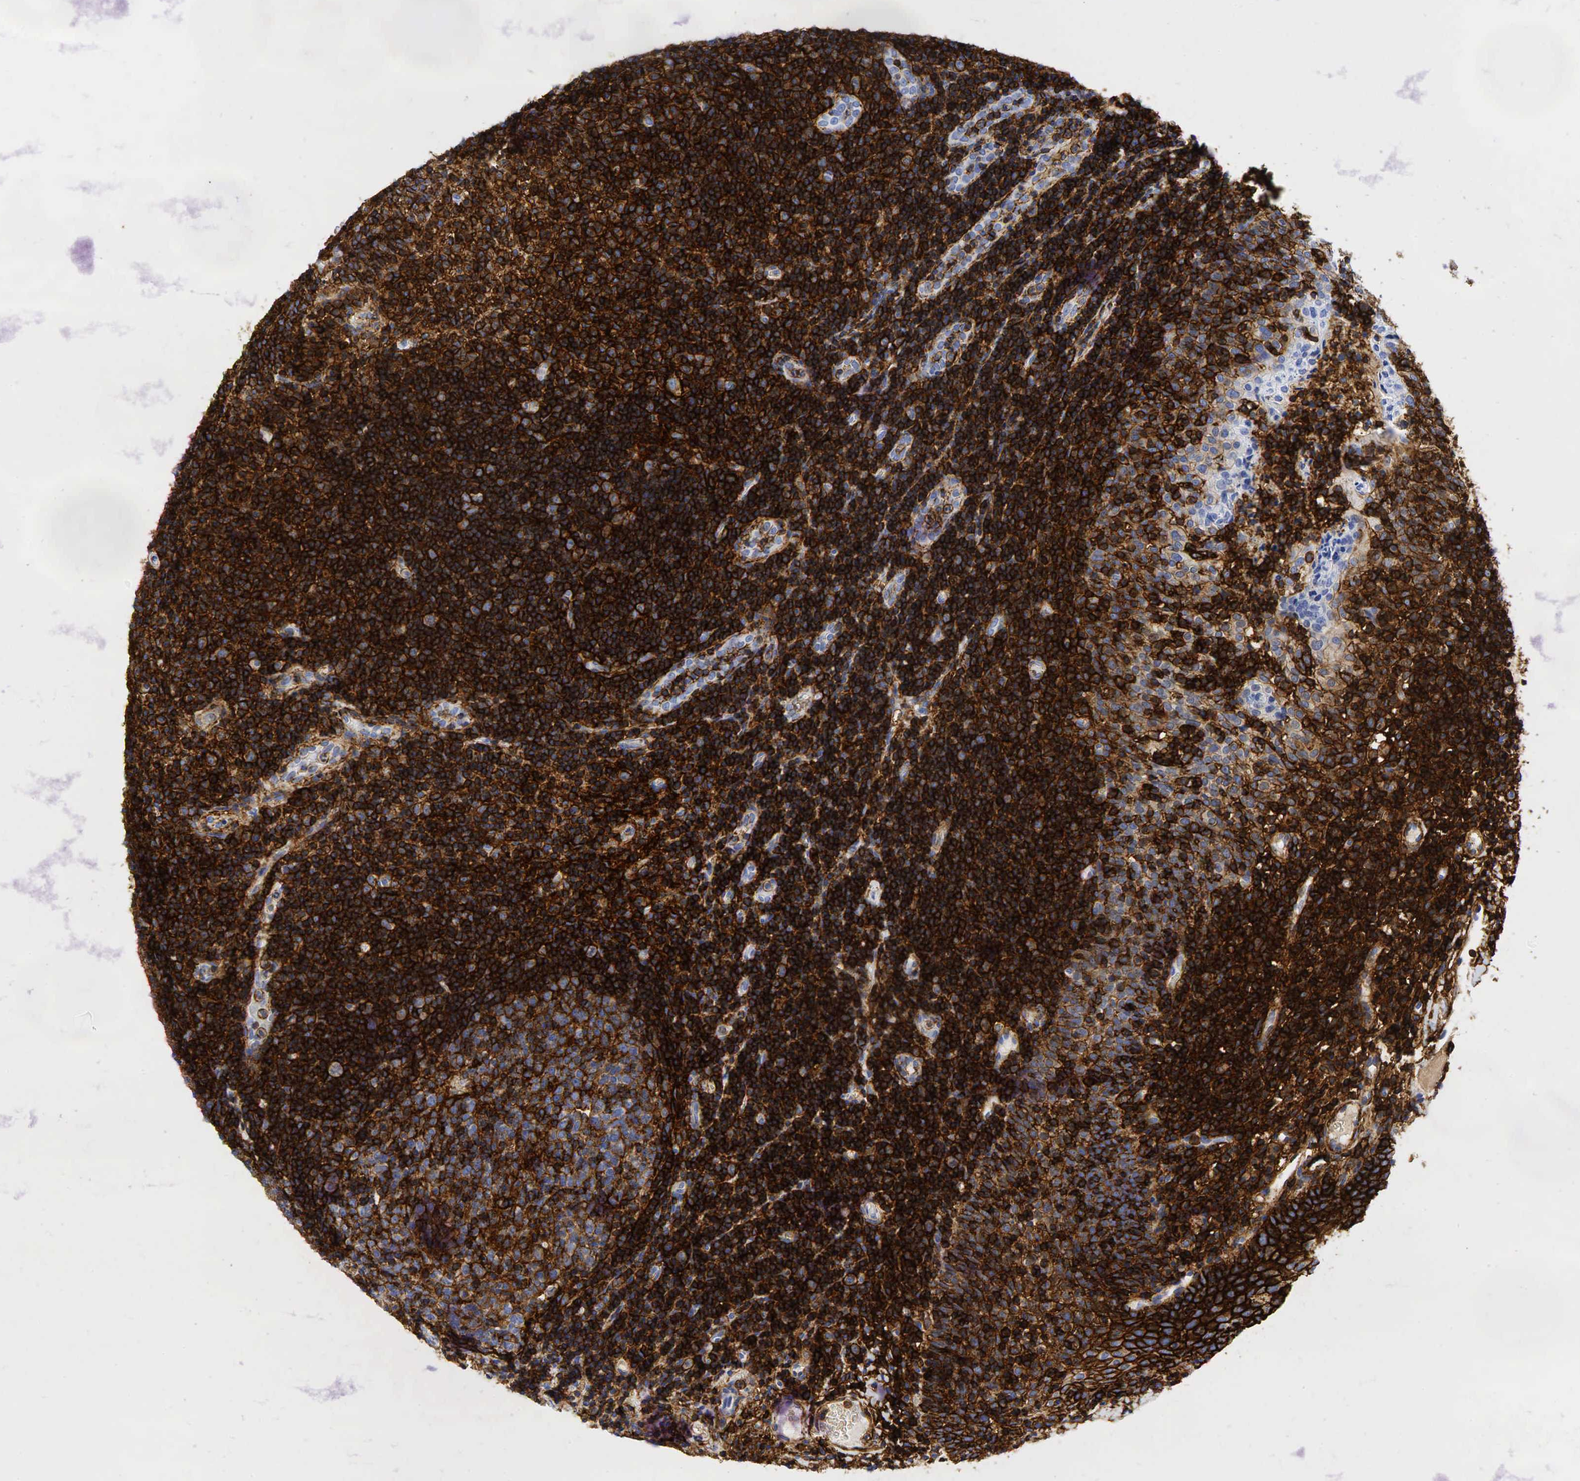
{"staining": {"intensity": "moderate", "quantity": "25%-75%", "location": "cytoplasmic/membranous"}, "tissue": "tonsil", "cell_type": "Germinal center cells", "image_type": "normal", "snomed": [{"axis": "morphology", "description": "Normal tissue, NOS"}, {"axis": "topography", "description": "Tonsil"}], "caption": "IHC staining of unremarkable tonsil, which shows medium levels of moderate cytoplasmic/membranous staining in approximately 25%-75% of germinal center cells indicating moderate cytoplasmic/membranous protein expression. The staining was performed using DAB (3,3'-diaminobenzidine) (brown) for protein detection and nuclei were counterstained in hematoxylin (blue).", "gene": "CD44", "patient": {"sex": "female", "age": 3}}